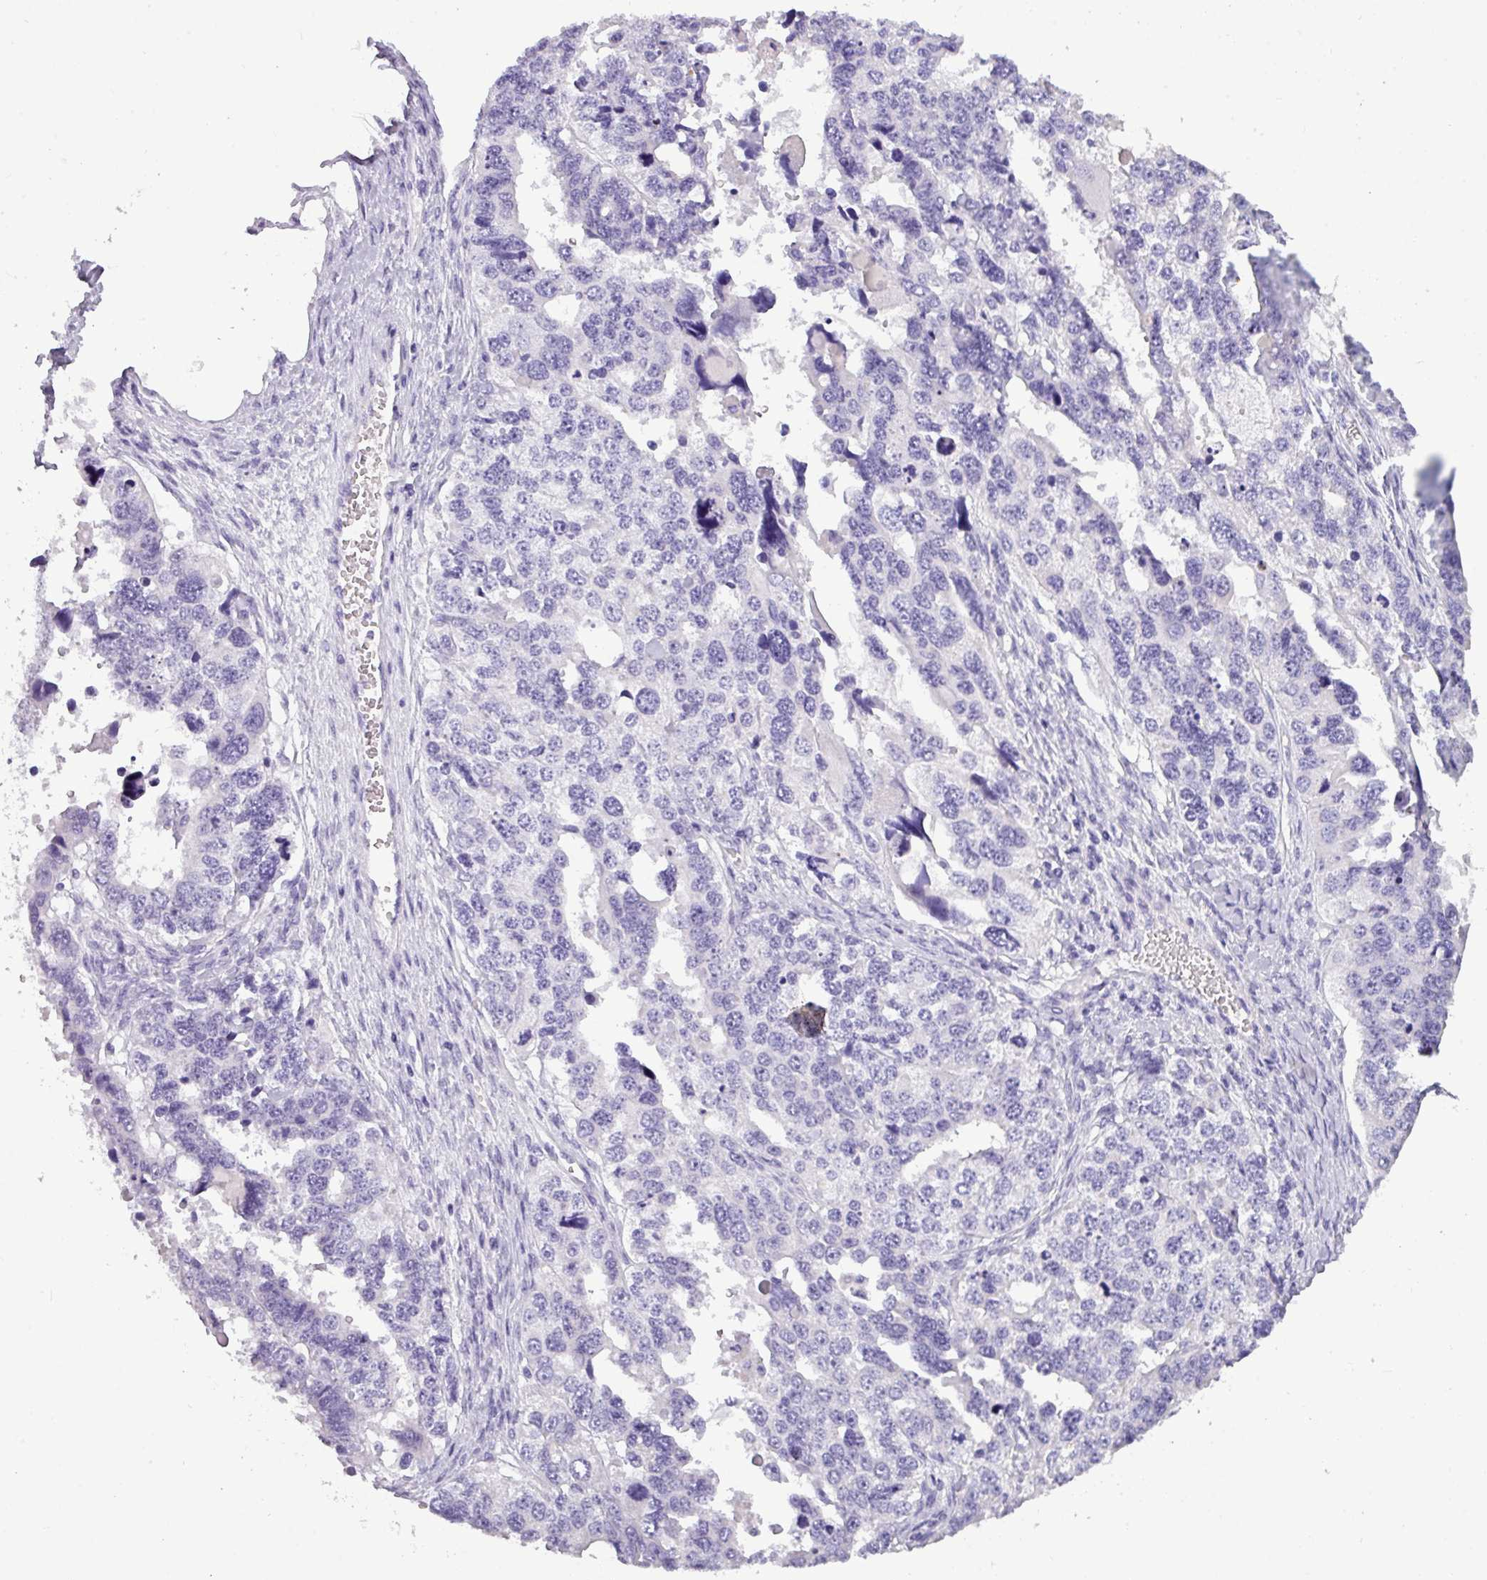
{"staining": {"intensity": "negative", "quantity": "none", "location": "none"}, "tissue": "ovarian cancer", "cell_type": "Tumor cells", "image_type": "cancer", "snomed": [{"axis": "morphology", "description": "Cystadenocarcinoma, serous, NOS"}, {"axis": "topography", "description": "Ovary"}], "caption": "IHC image of neoplastic tissue: human ovarian serous cystadenocarcinoma stained with DAB (3,3'-diaminobenzidine) demonstrates no significant protein positivity in tumor cells.", "gene": "TMEM91", "patient": {"sex": "female", "age": 76}}